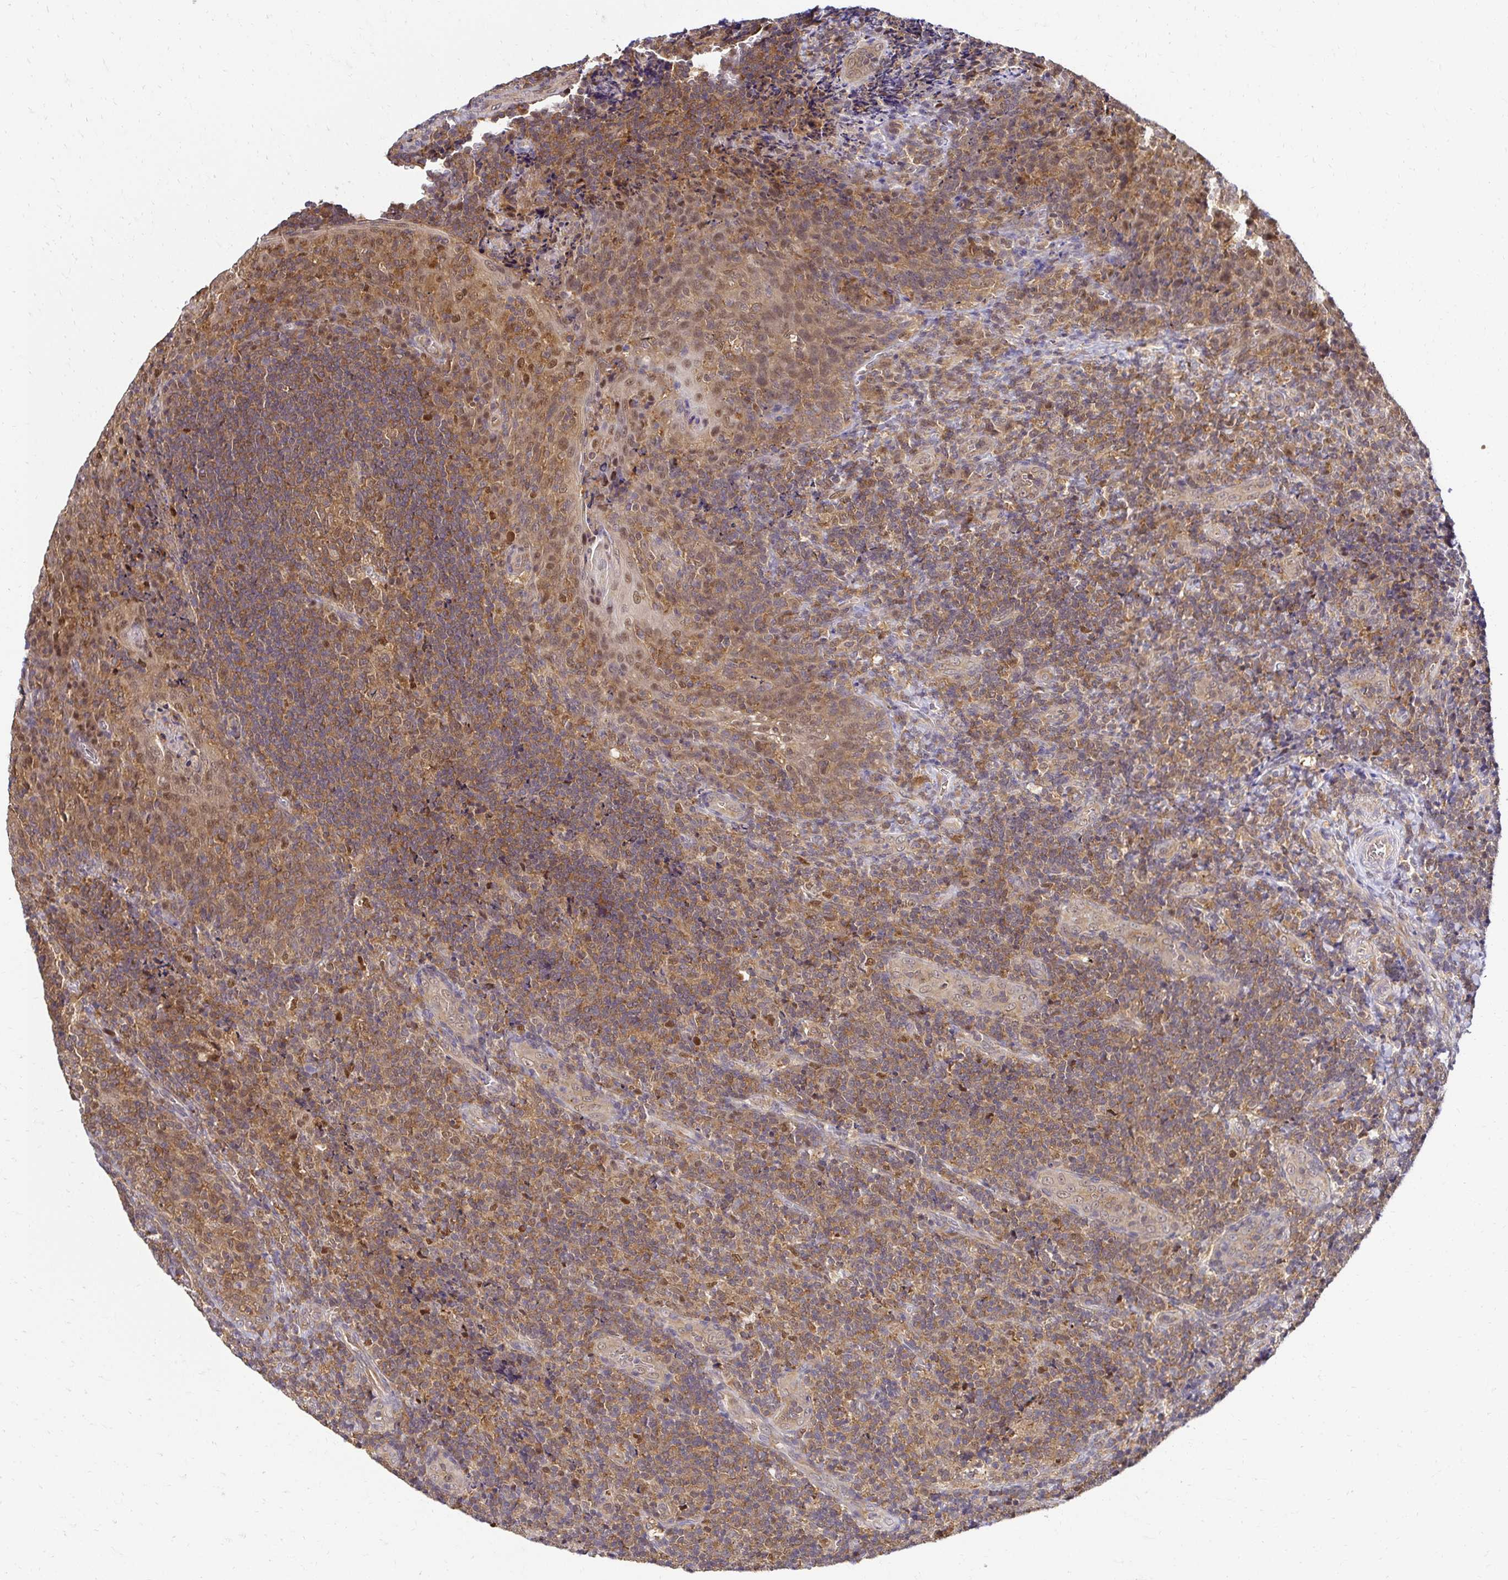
{"staining": {"intensity": "moderate", "quantity": ">75%", "location": "cytoplasmic/membranous,nuclear"}, "tissue": "tonsil", "cell_type": "Germinal center cells", "image_type": "normal", "snomed": [{"axis": "morphology", "description": "Normal tissue, NOS"}, {"axis": "topography", "description": "Tonsil"}], "caption": "Brown immunohistochemical staining in unremarkable human tonsil demonstrates moderate cytoplasmic/membranous,nuclear positivity in about >75% of germinal center cells. The protein of interest is shown in brown color, while the nuclei are stained blue.", "gene": "PSMA4", "patient": {"sex": "male", "age": 17}}